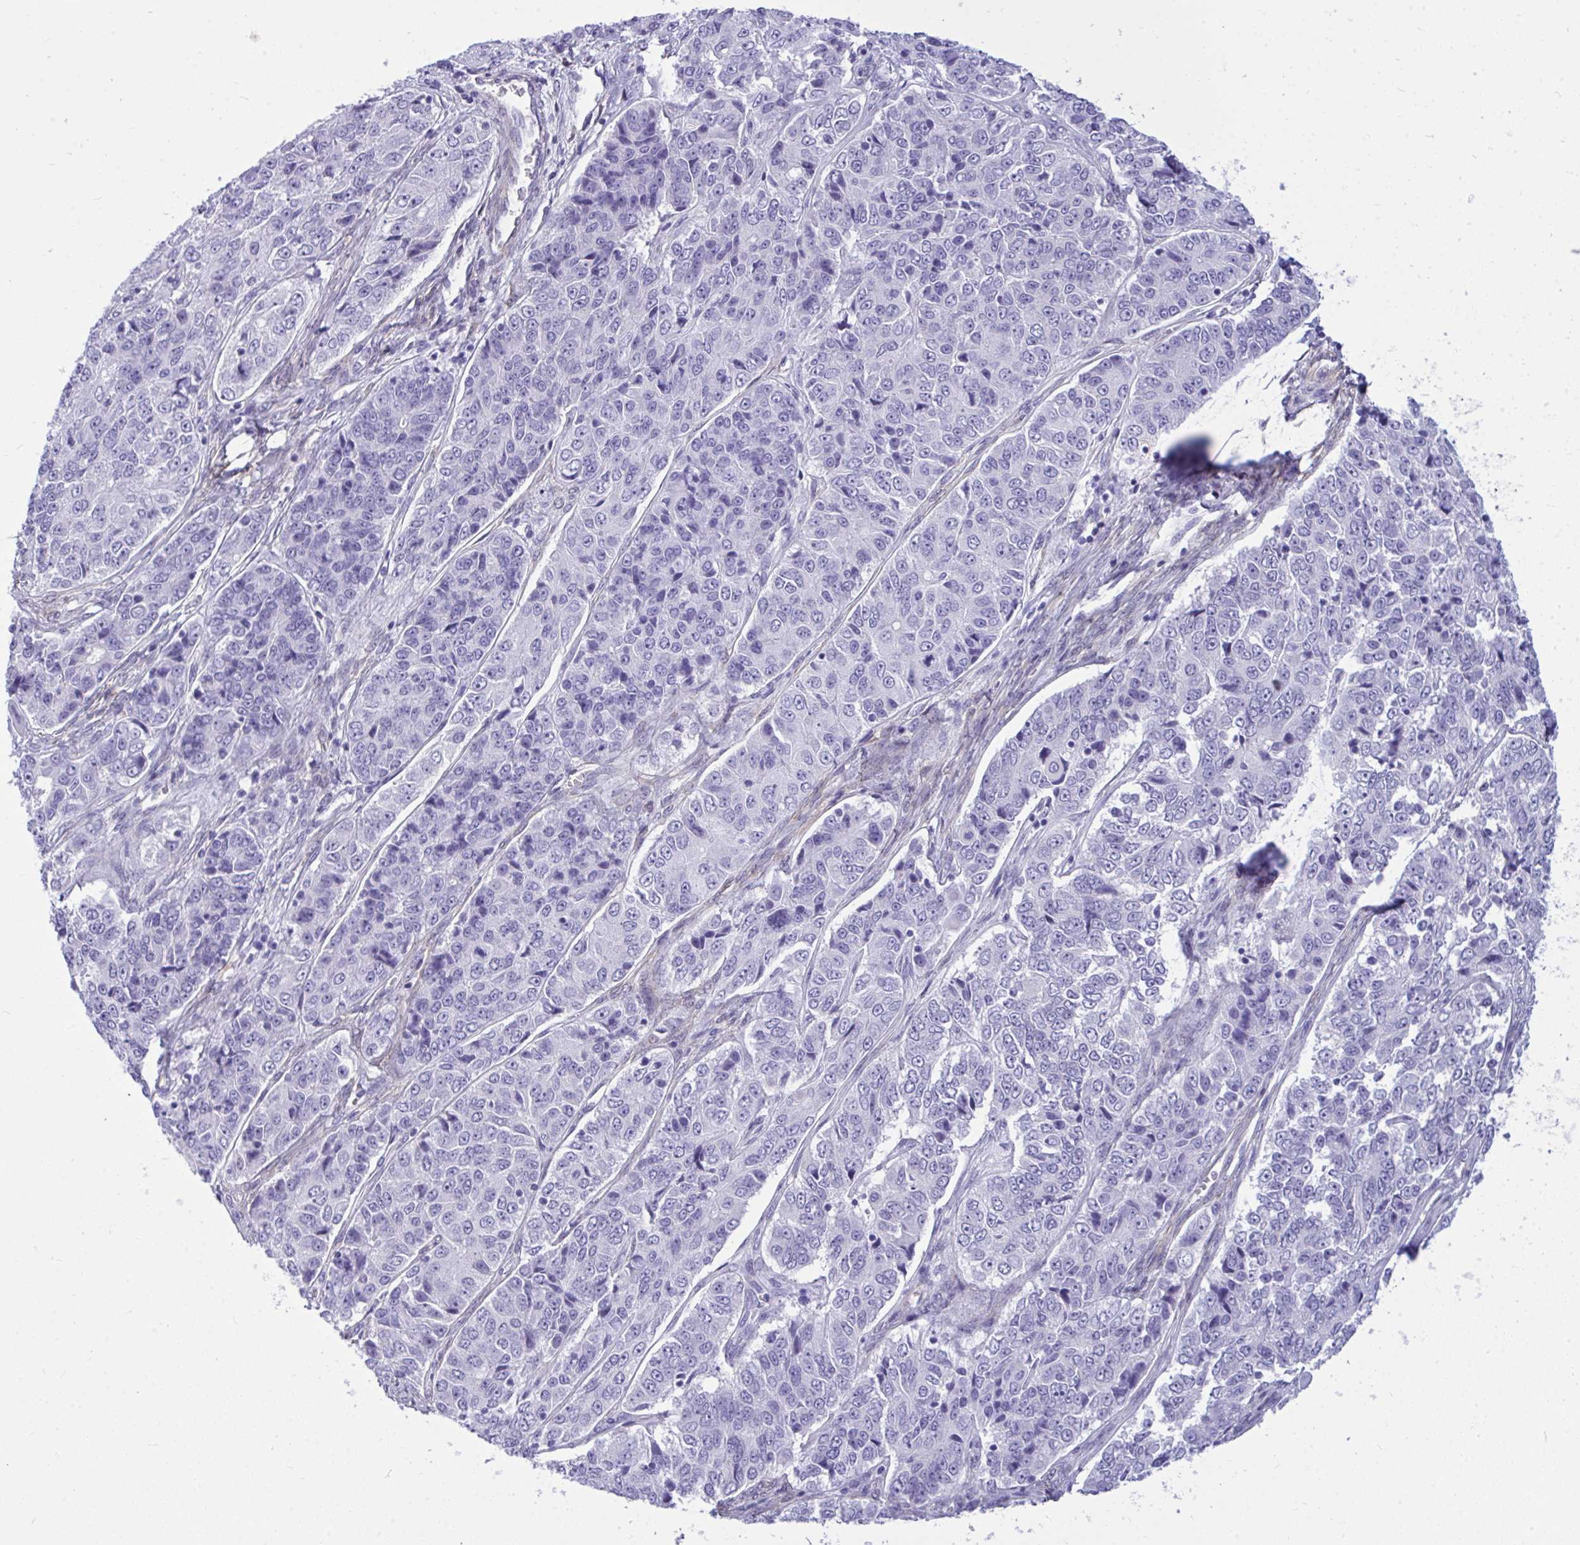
{"staining": {"intensity": "negative", "quantity": "none", "location": "none"}, "tissue": "ovarian cancer", "cell_type": "Tumor cells", "image_type": "cancer", "snomed": [{"axis": "morphology", "description": "Carcinoma, endometroid"}, {"axis": "topography", "description": "Ovary"}], "caption": "Image shows no protein staining in tumor cells of endometroid carcinoma (ovarian) tissue.", "gene": "LIMS2", "patient": {"sex": "female", "age": 51}}